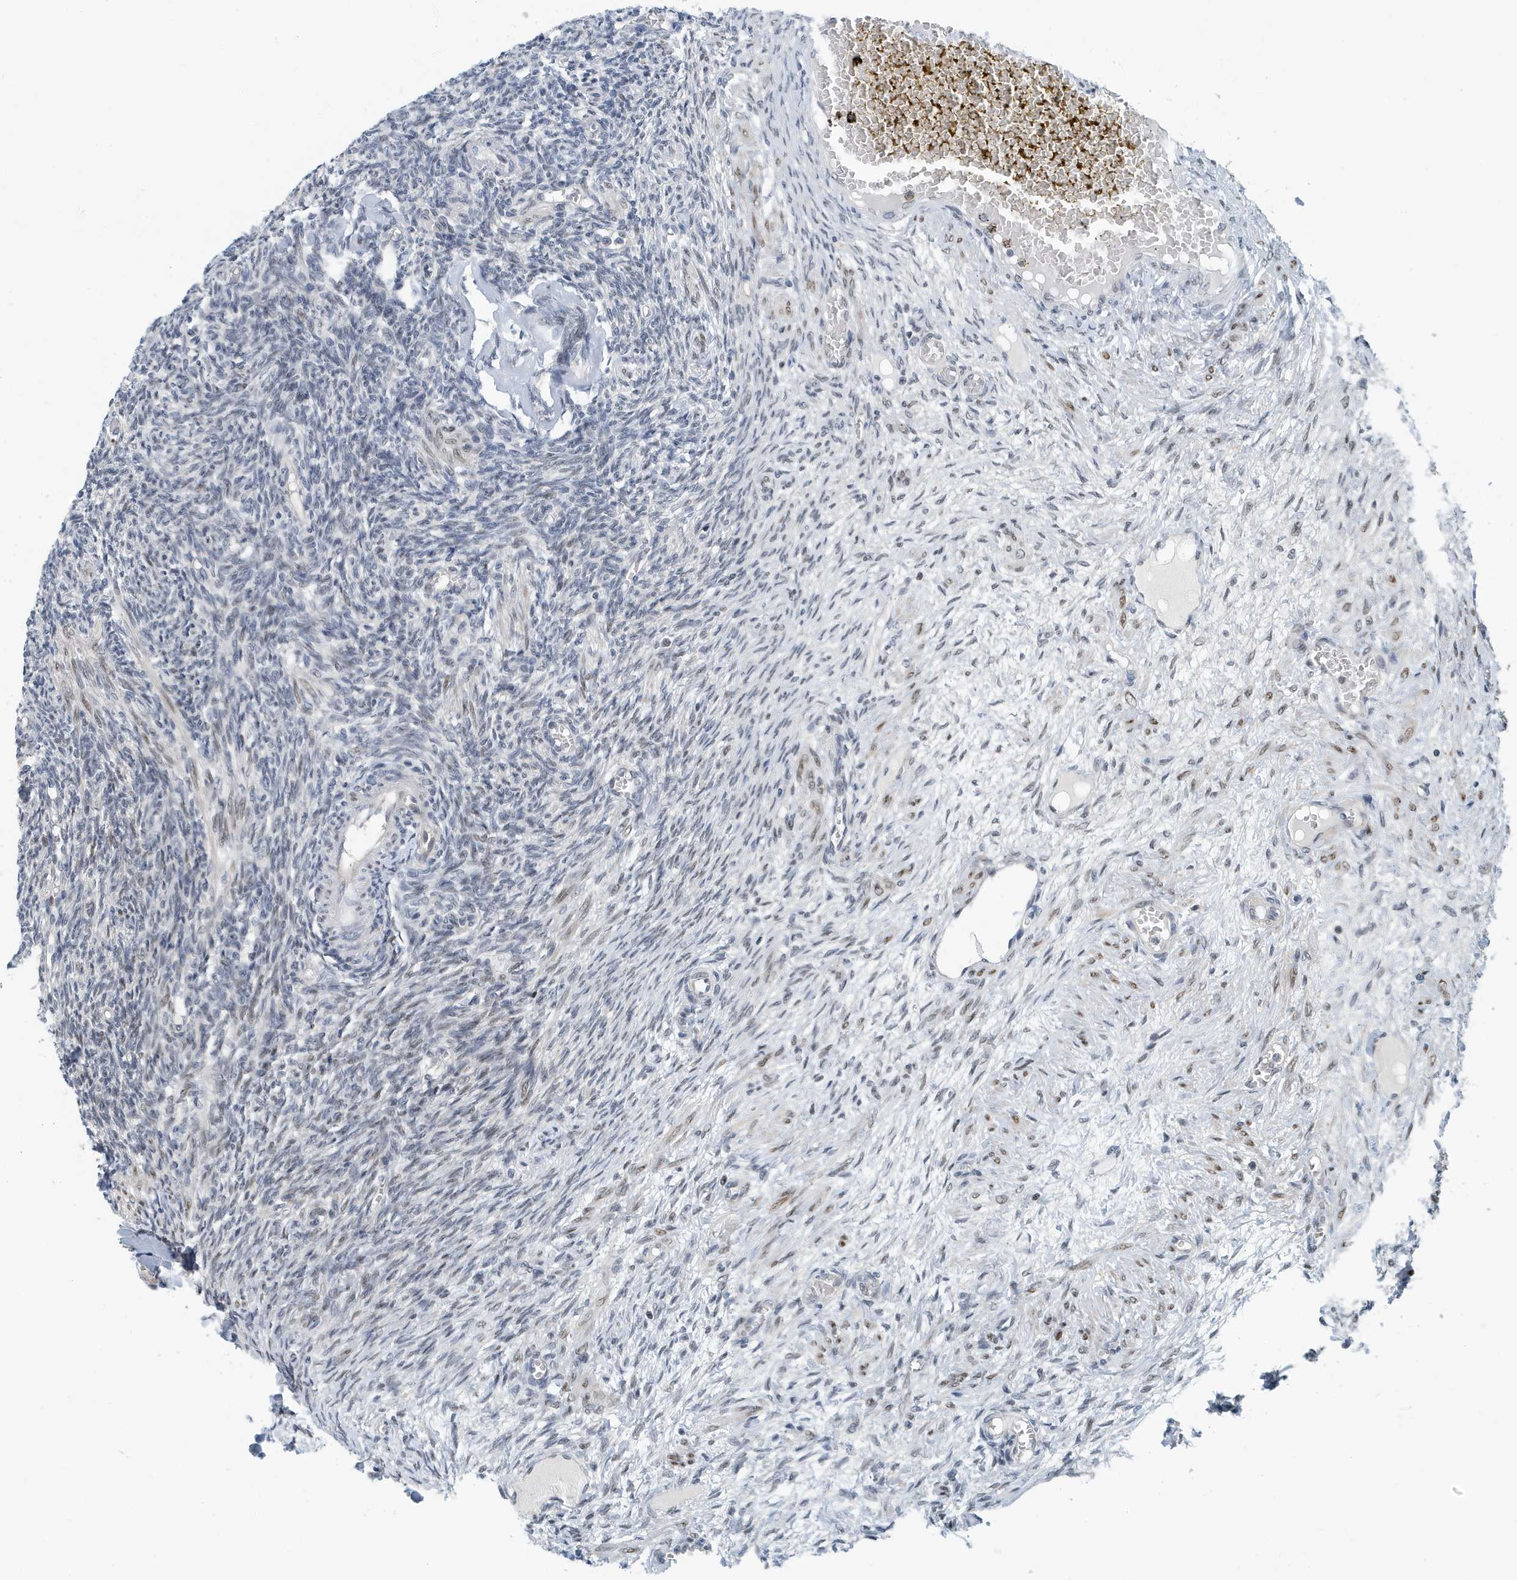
{"staining": {"intensity": "weak", "quantity": "<25%", "location": "nuclear"}, "tissue": "ovary", "cell_type": "Ovarian stroma cells", "image_type": "normal", "snomed": [{"axis": "morphology", "description": "Normal tissue, NOS"}, {"axis": "topography", "description": "Ovary"}], "caption": "Ovarian stroma cells show no significant positivity in normal ovary.", "gene": "KIF15", "patient": {"sex": "female", "age": 27}}